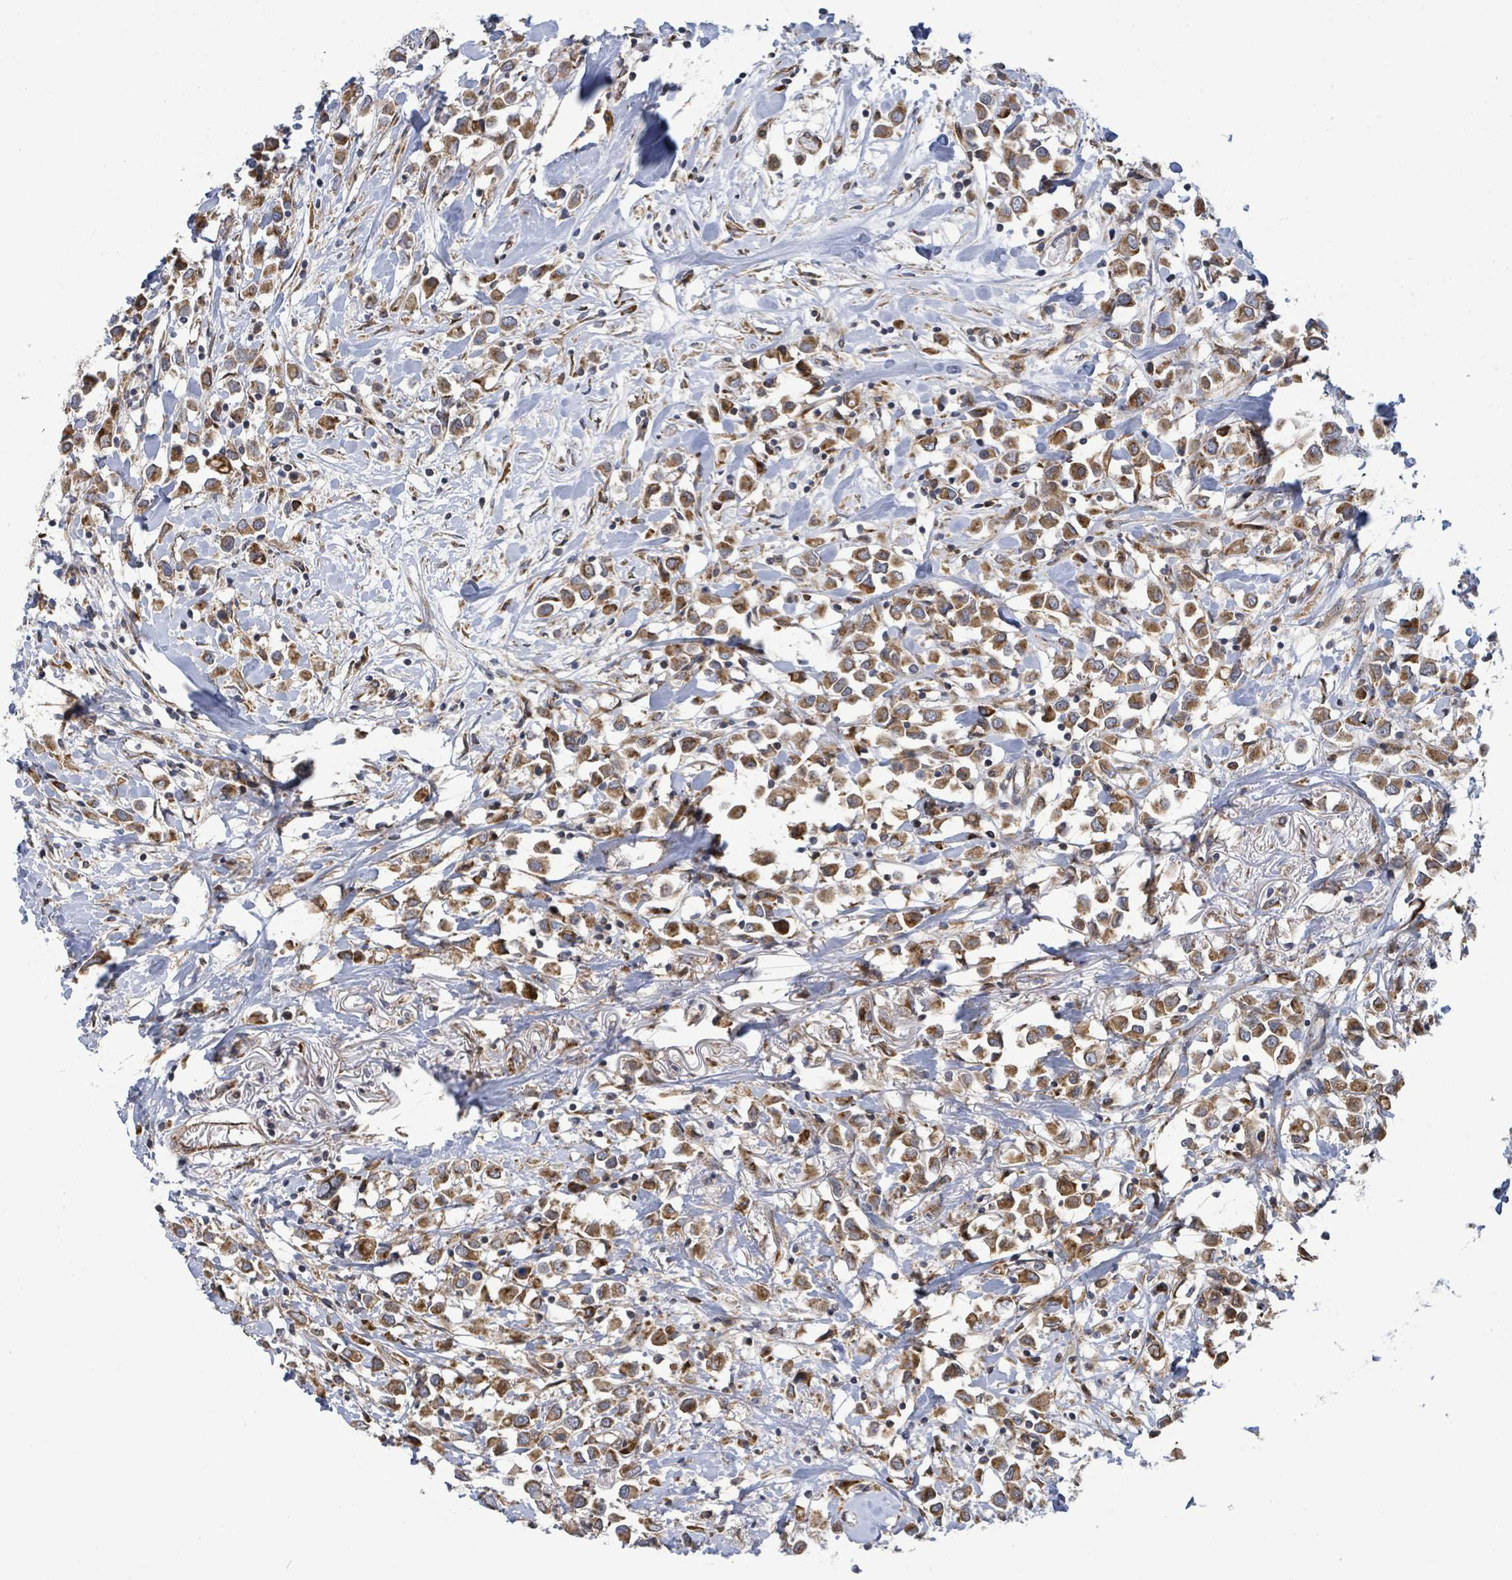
{"staining": {"intensity": "moderate", "quantity": ">75%", "location": "cytoplasmic/membranous"}, "tissue": "breast cancer", "cell_type": "Tumor cells", "image_type": "cancer", "snomed": [{"axis": "morphology", "description": "Duct carcinoma"}, {"axis": "topography", "description": "Breast"}], "caption": "Intraductal carcinoma (breast) was stained to show a protein in brown. There is medium levels of moderate cytoplasmic/membranous expression in approximately >75% of tumor cells. (brown staining indicates protein expression, while blue staining denotes nuclei).", "gene": "NOMO1", "patient": {"sex": "female", "age": 61}}